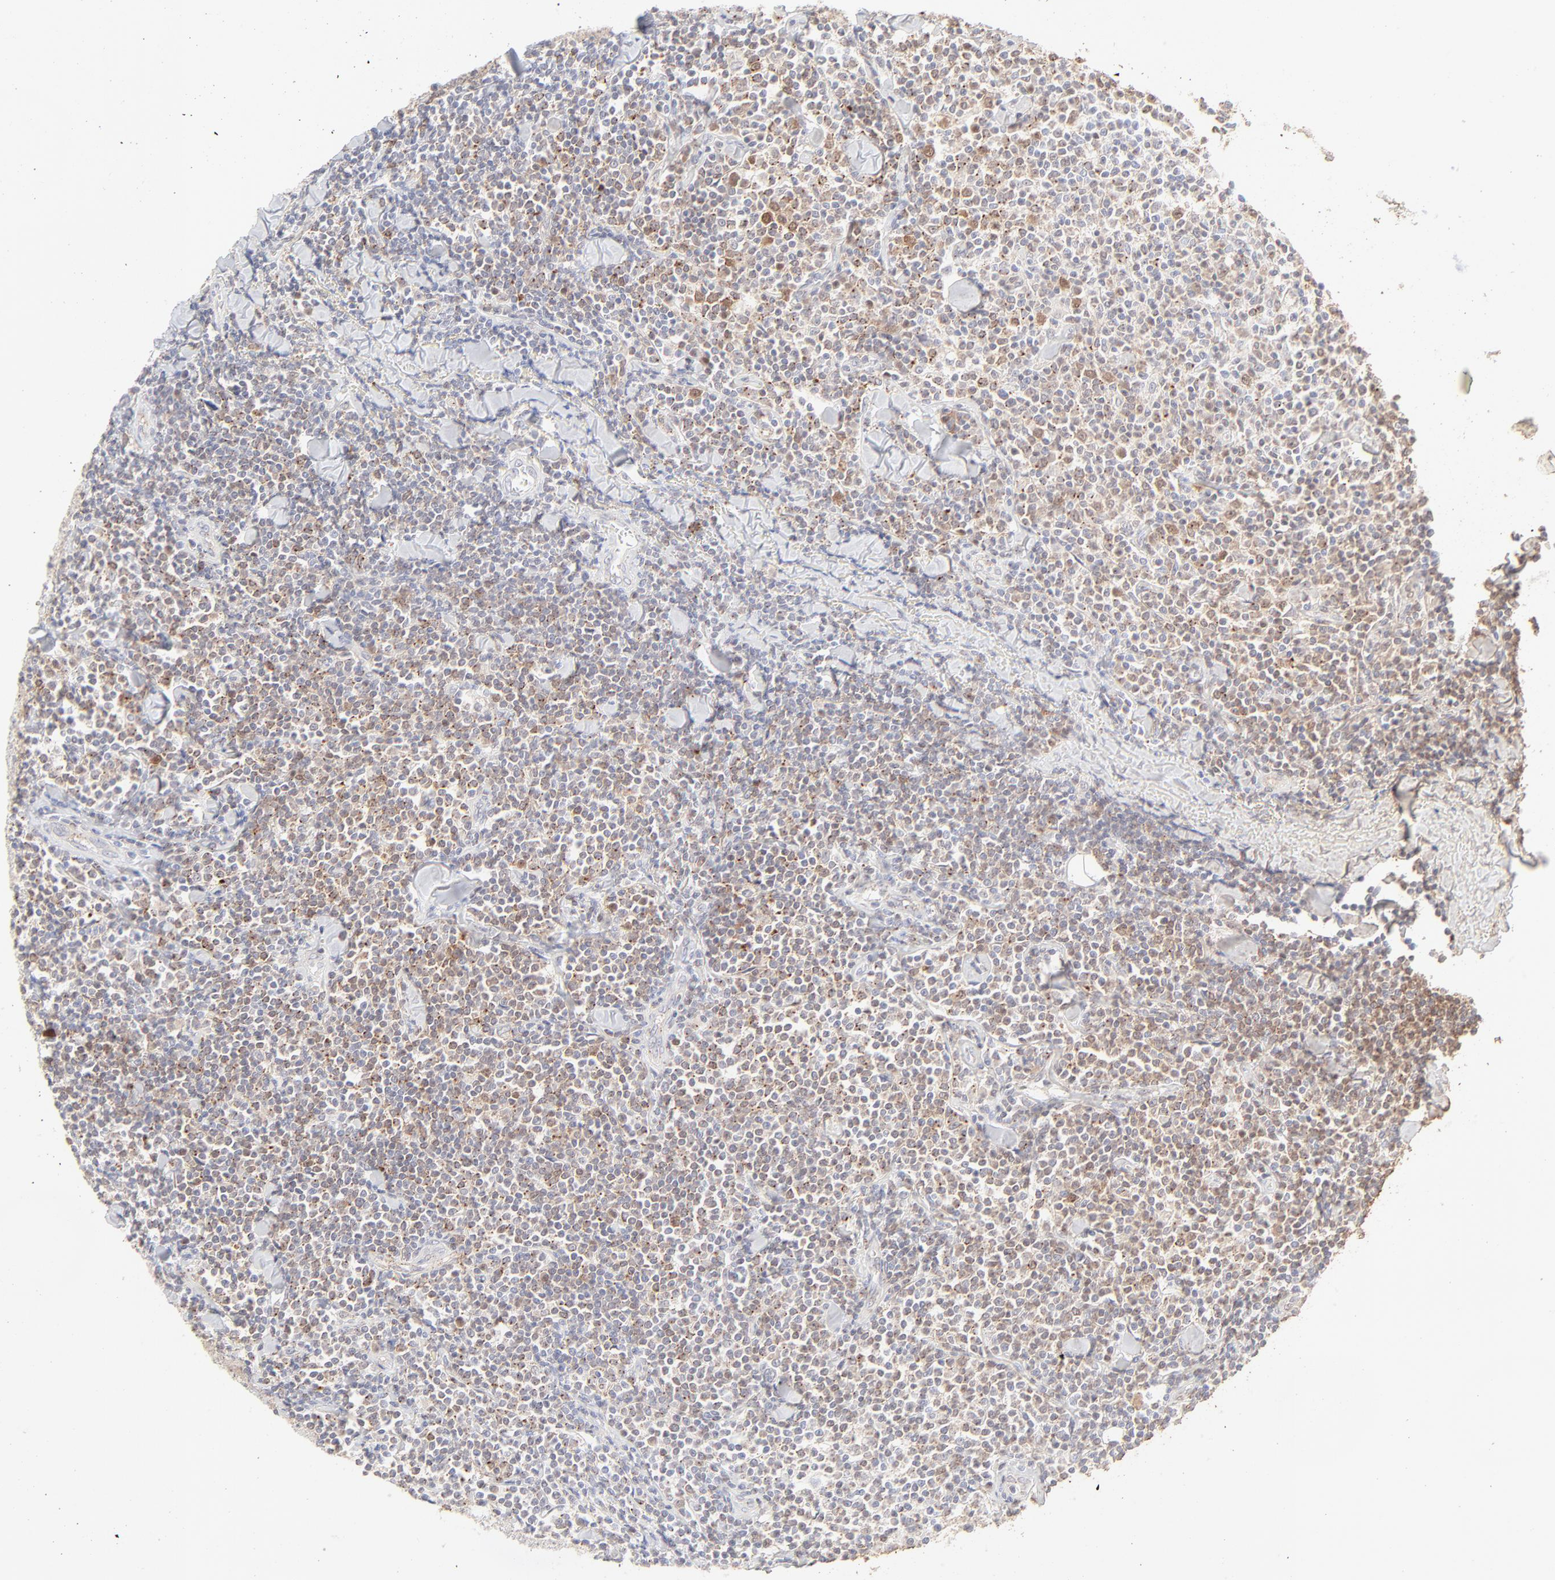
{"staining": {"intensity": "negative", "quantity": "none", "location": "none"}, "tissue": "lymphoma", "cell_type": "Tumor cells", "image_type": "cancer", "snomed": [{"axis": "morphology", "description": "Malignant lymphoma, non-Hodgkin's type, Low grade"}, {"axis": "topography", "description": "Soft tissue"}], "caption": "DAB immunohistochemical staining of malignant lymphoma, non-Hodgkin's type (low-grade) reveals no significant expression in tumor cells.", "gene": "CDK6", "patient": {"sex": "male", "age": 92}}